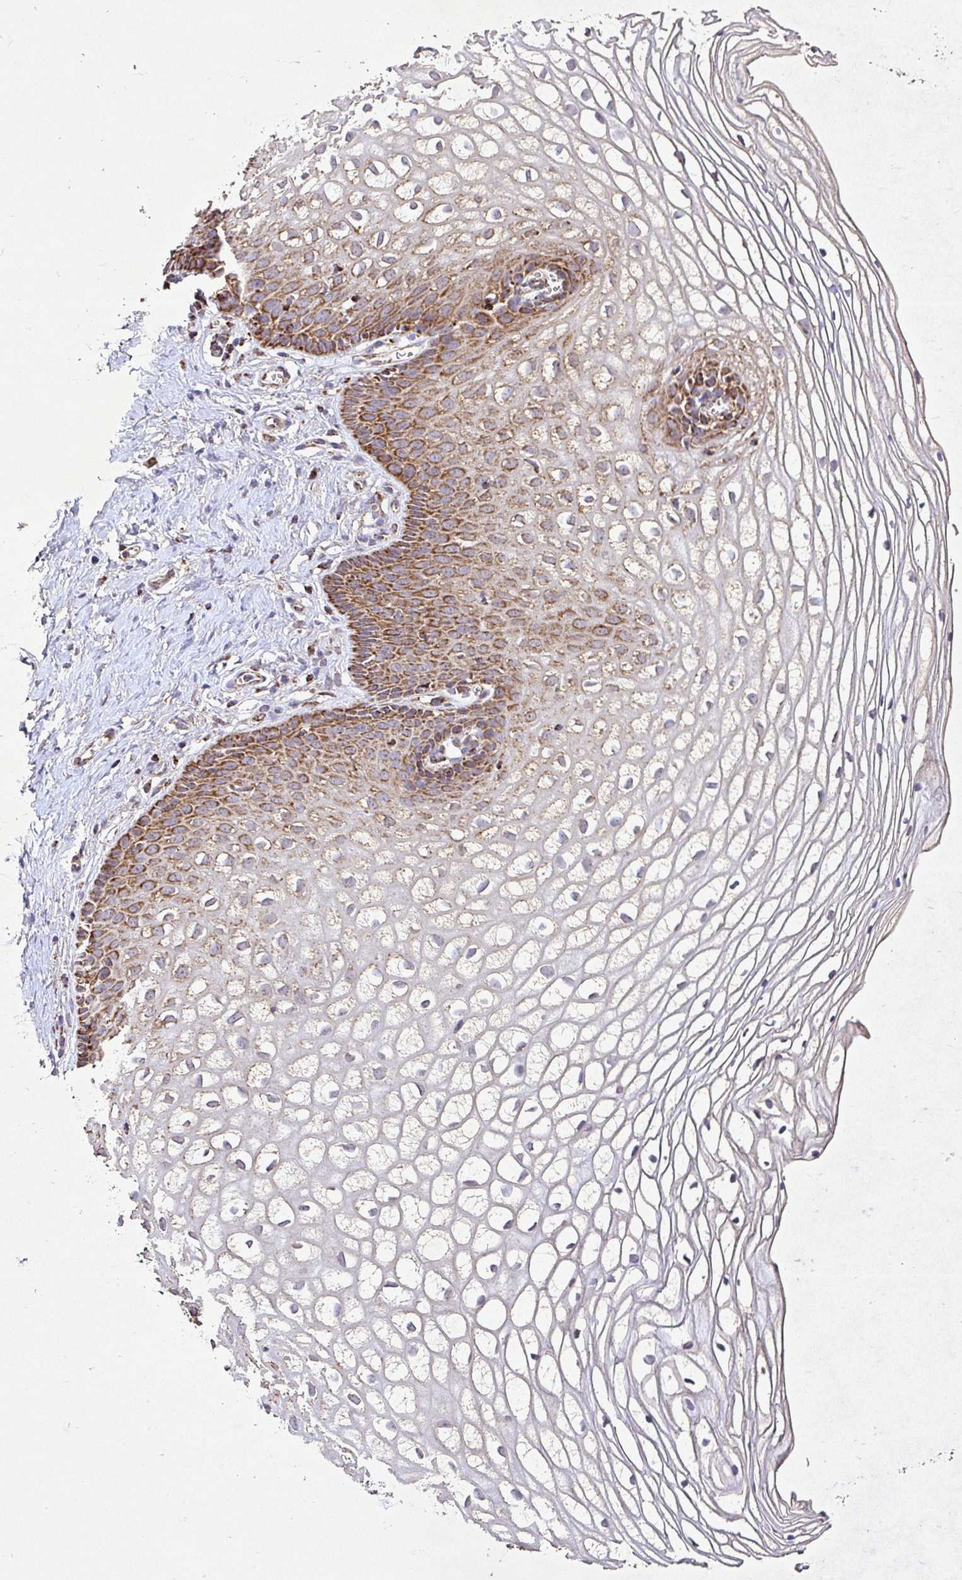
{"staining": {"intensity": "moderate", "quantity": "25%-75%", "location": "cytoplasmic/membranous"}, "tissue": "cervix", "cell_type": "Glandular cells", "image_type": "normal", "snomed": [{"axis": "morphology", "description": "Normal tissue, NOS"}, {"axis": "topography", "description": "Cervix"}], "caption": "A micrograph of cervix stained for a protein reveals moderate cytoplasmic/membranous brown staining in glandular cells. (brown staining indicates protein expression, while blue staining denotes nuclei).", "gene": "AGK", "patient": {"sex": "female", "age": 36}}